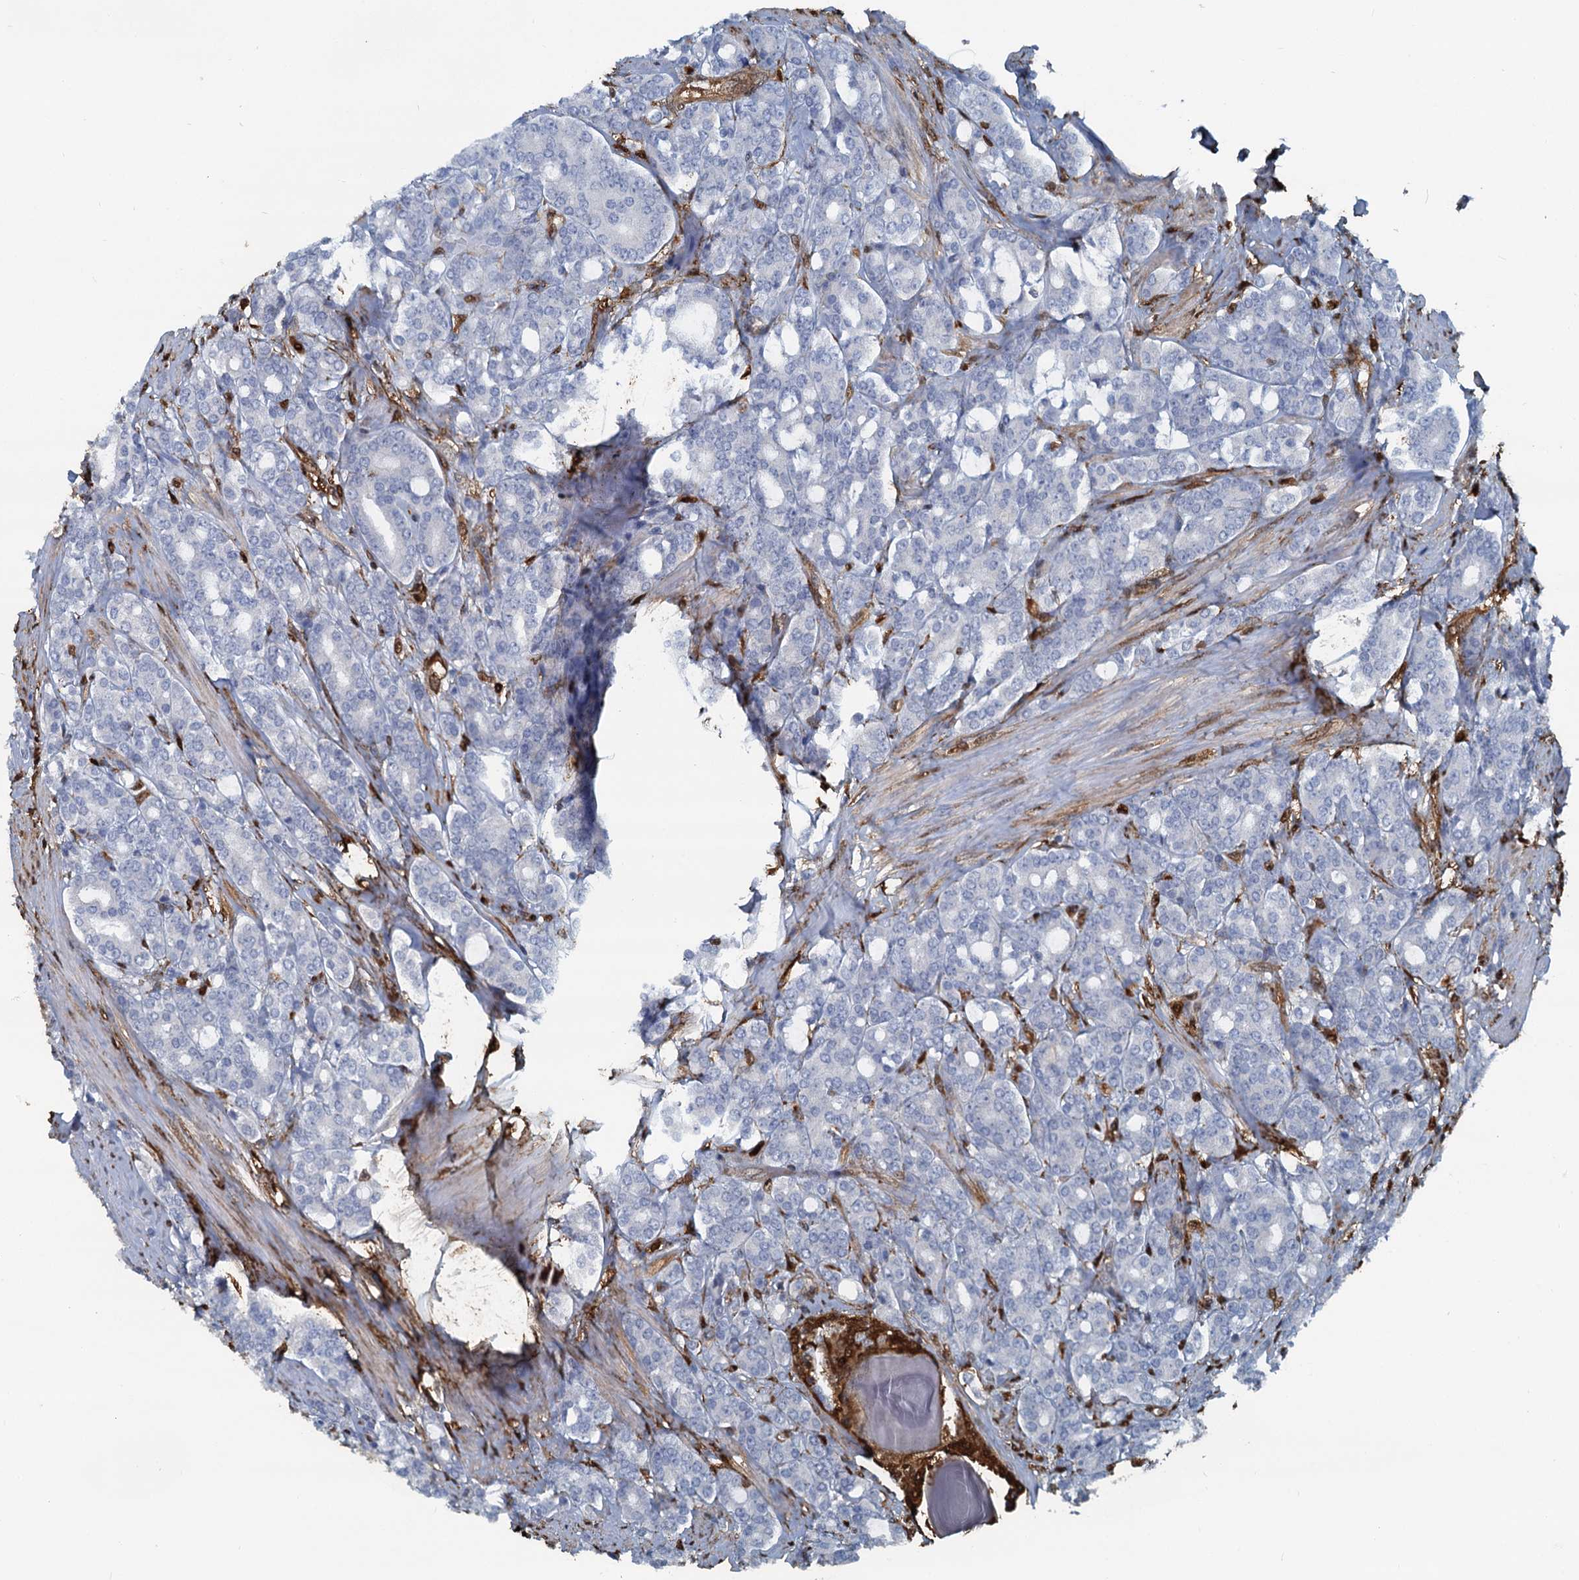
{"staining": {"intensity": "negative", "quantity": "none", "location": "none"}, "tissue": "prostate cancer", "cell_type": "Tumor cells", "image_type": "cancer", "snomed": [{"axis": "morphology", "description": "Adenocarcinoma, High grade"}, {"axis": "topography", "description": "Prostate"}], "caption": "IHC of high-grade adenocarcinoma (prostate) exhibits no expression in tumor cells.", "gene": "S100A6", "patient": {"sex": "male", "age": 62}}